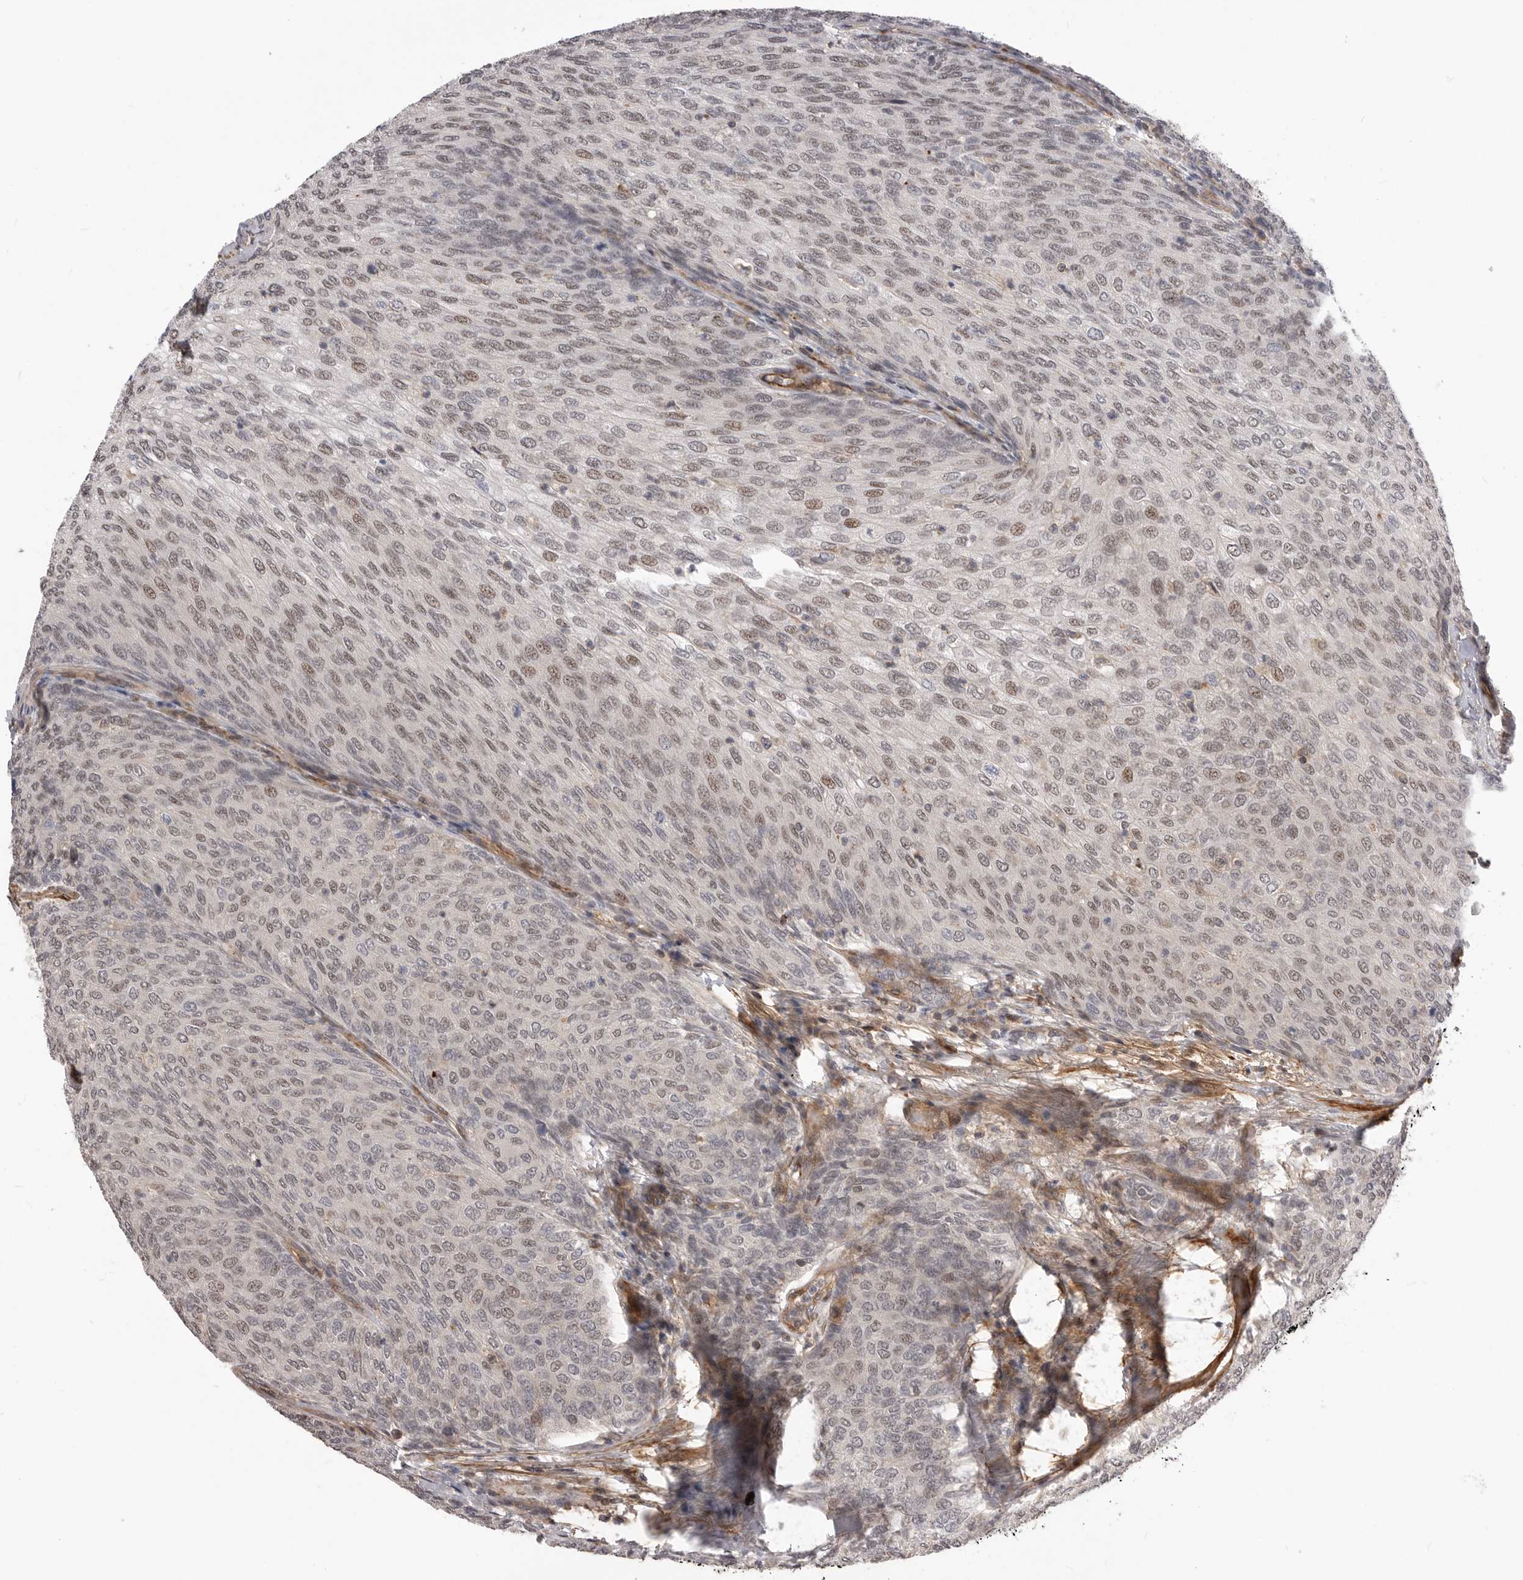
{"staining": {"intensity": "weak", "quantity": ">75%", "location": "nuclear"}, "tissue": "urothelial cancer", "cell_type": "Tumor cells", "image_type": "cancer", "snomed": [{"axis": "morphology", "description": "Urothelial carcinoma, Low grade"}, {"axis": "topography", "description": "Urinary bladder"}], "caption": "High-magnification brightfield microscopy of urothelial carcinoma (low-grade) stained with DAB (3,3'-diaminobenzidine) (brown) and counterstained with hematoxylin (blue). tumor cells exhibit weak nuclear staining is present in about>75% of cells.", "gene": "TRIM56", "patient": {"sex": "female", "age": 79}}